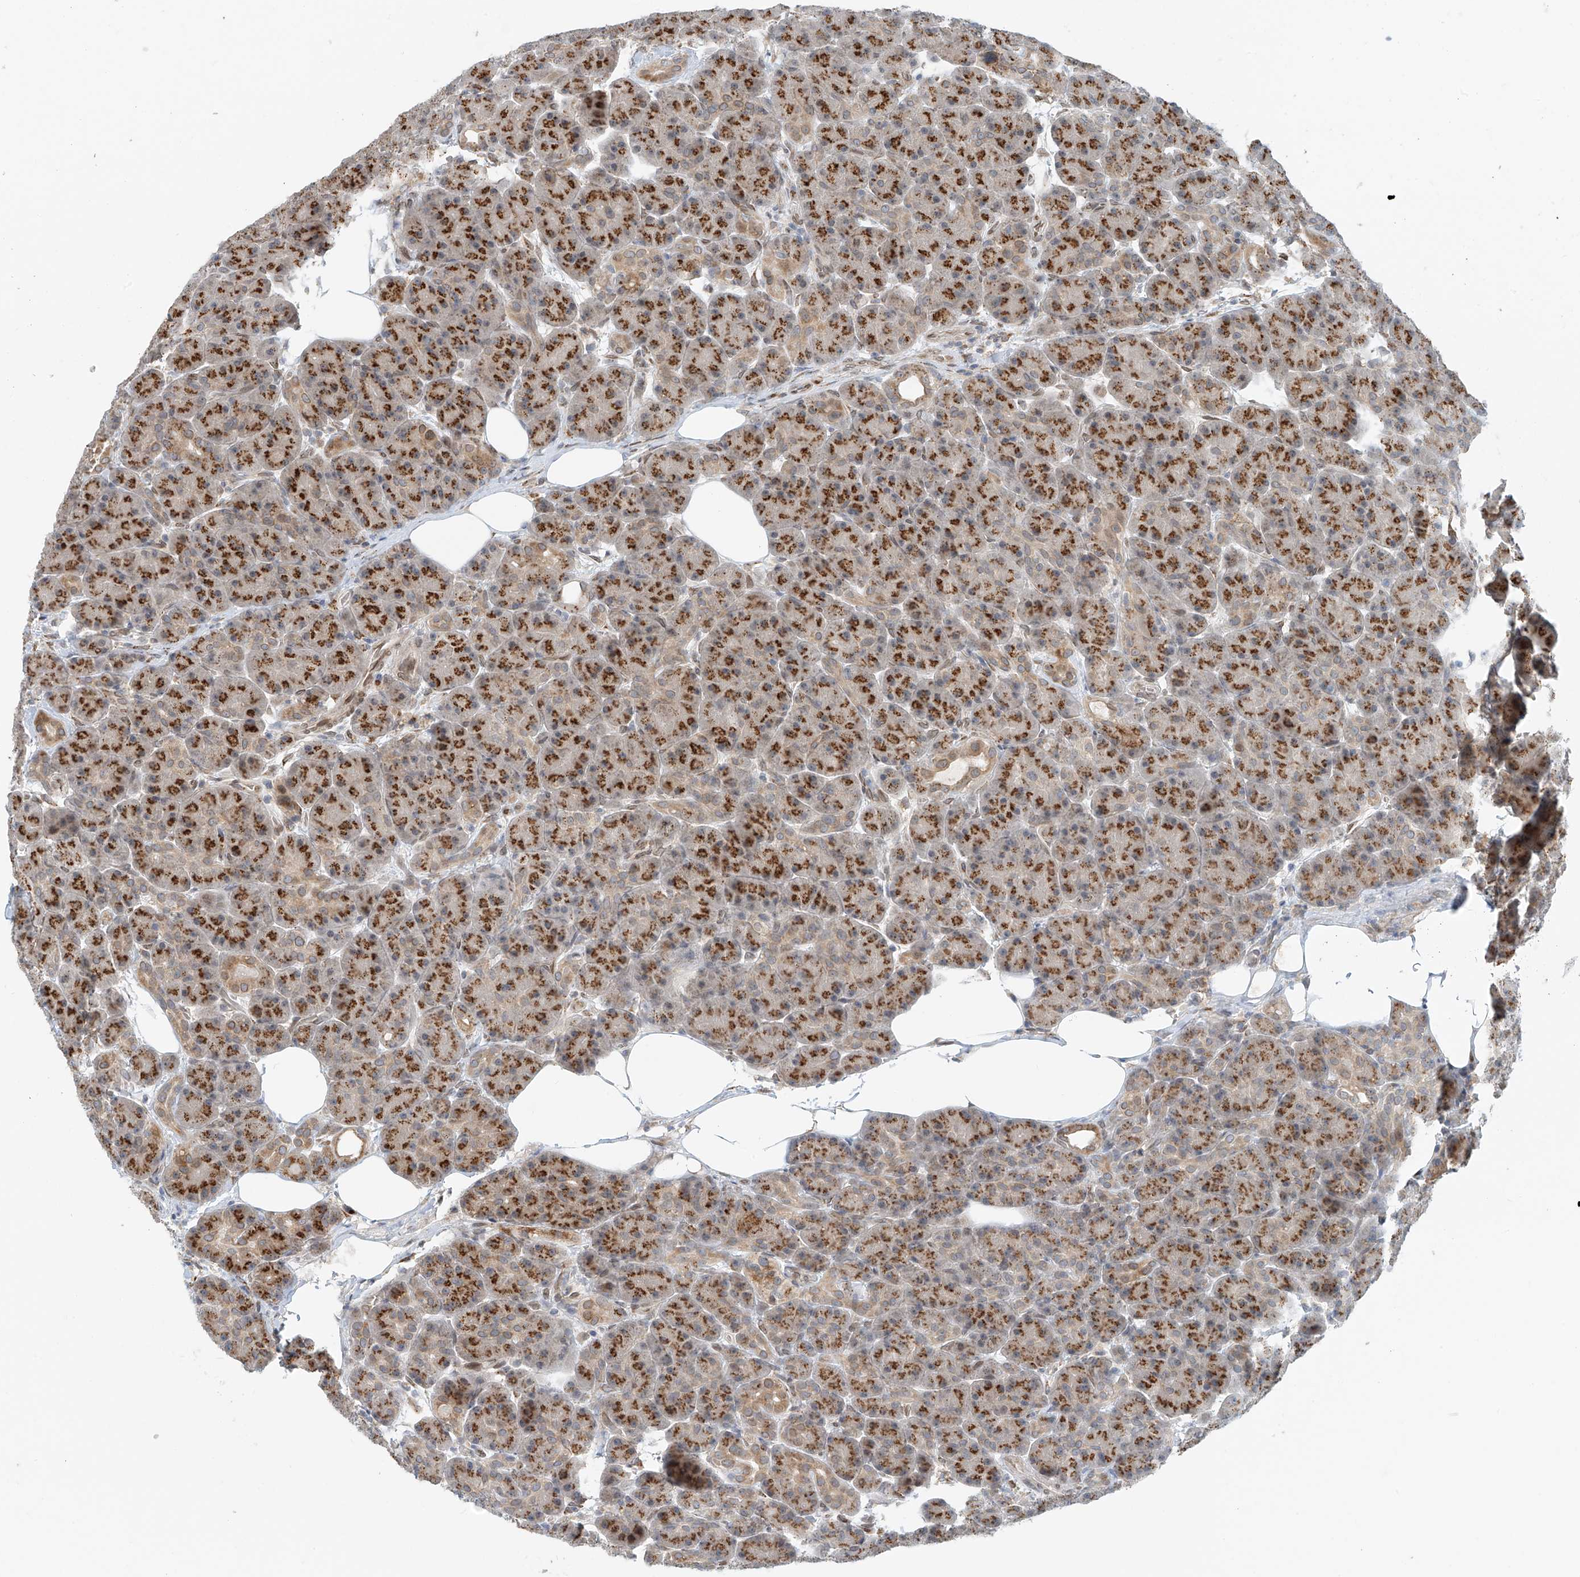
{"staining": {"intensity": "strong", "quantity": ">75%", "location": "cytoplasmic/membranous"}, "tissue": "pancreas", "cell_type": "Exocrine glandular cells", "image_type": "normal", "snomed": [{"axis": "morphology", "description": "Normal tissue, NOS"}, {"axis": "topography", "description": "Pancreas"}], "caption": "Benign pancreas exhibits strong cytoplasmic/membranous expression in approximately >75% of exocrine glandular cells, visualized by immunohistochemistry.", "gene": "STARD9", "patient": {"sex": "male", "age": 63}}